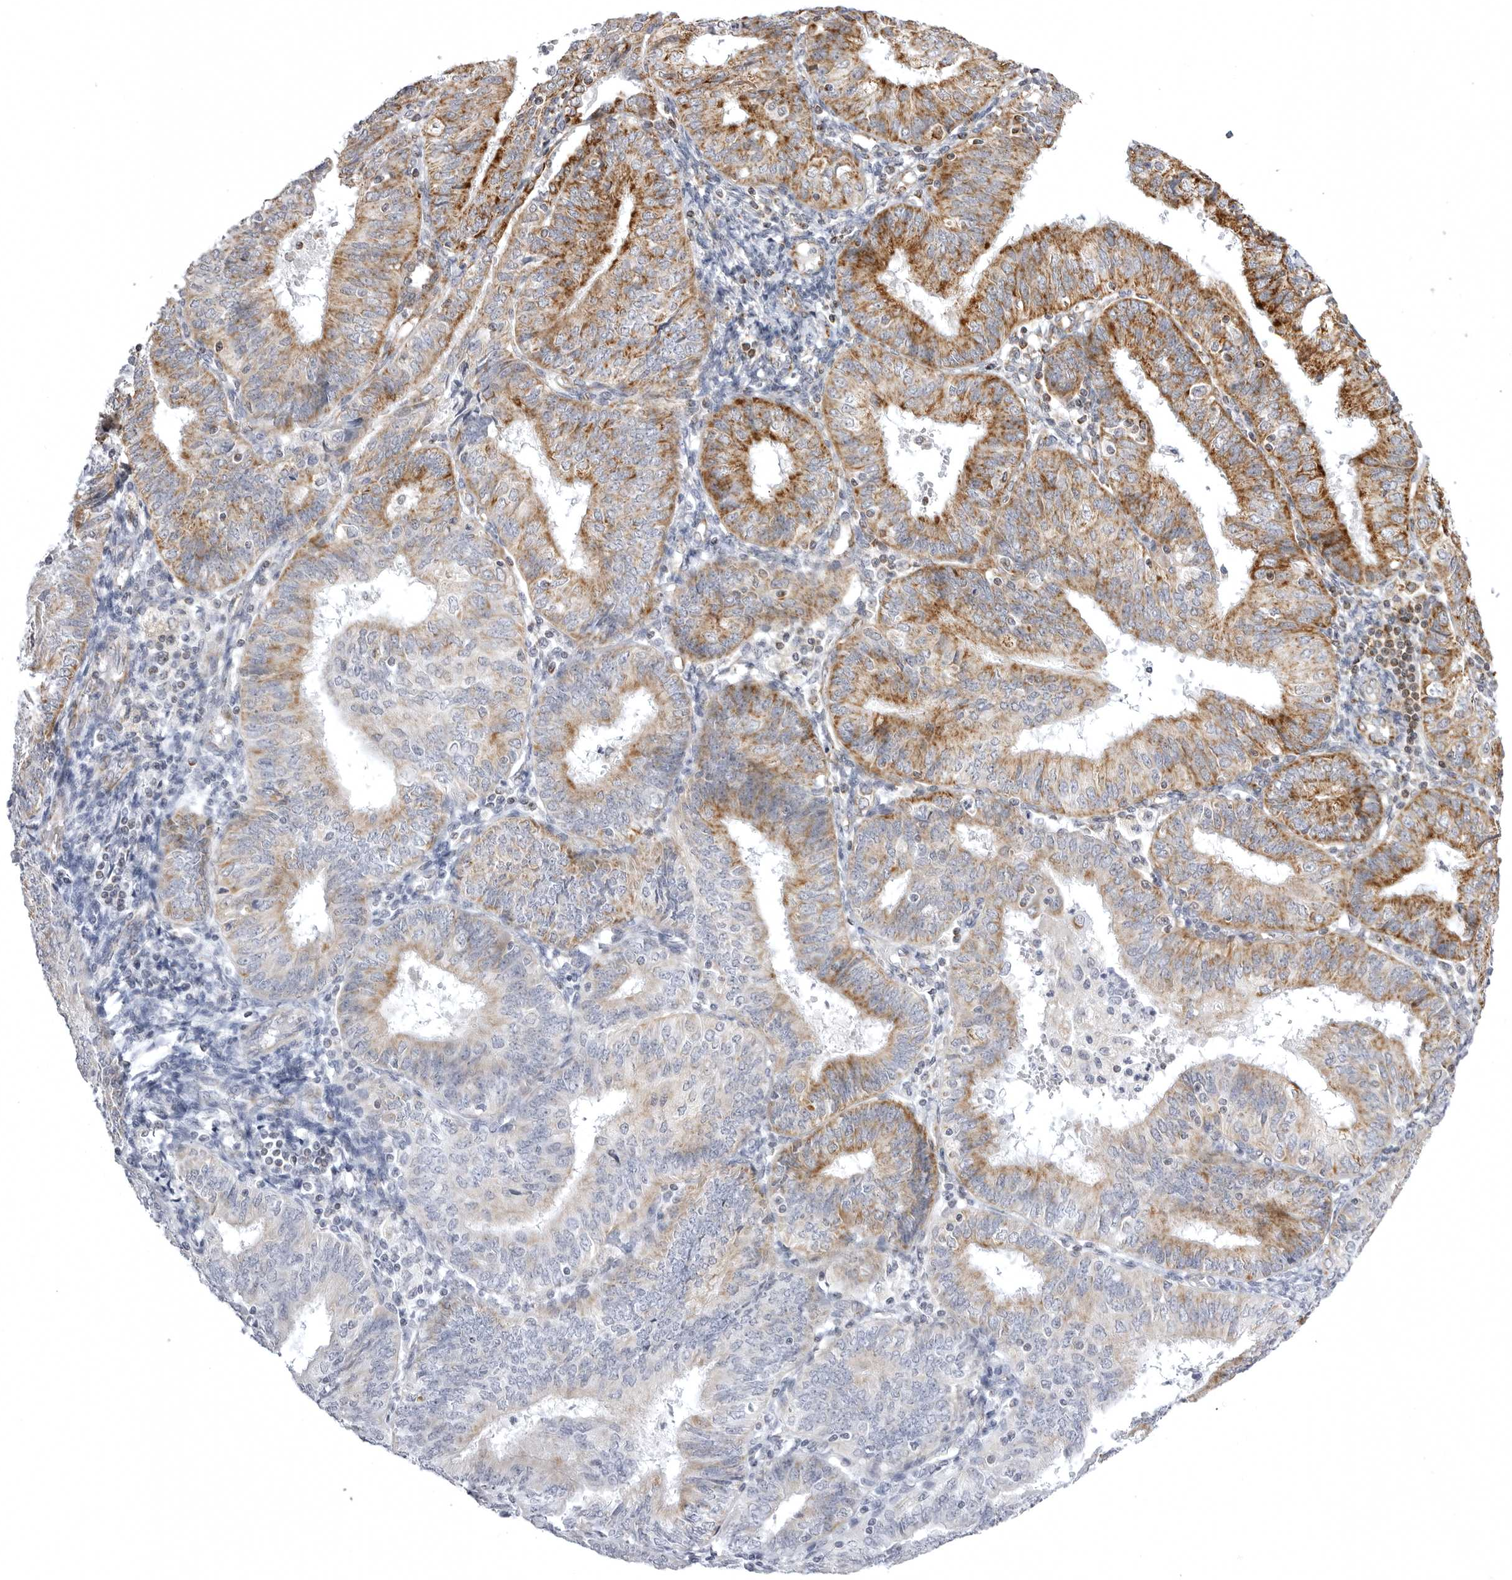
{"staining": {"intensity": "moderate", "quantity": "25%-75%", "location": "cytoplasmic/membranous"}, "tissue": "endometrial cancer", "cell_type": "Tumor cells", "image_type": "cancer", "snomed": [{"axis": "morphology", "description": "Adenocarcinoma, NOS"}, {"axis": "topography", "description": "Endometrium"}], "caption": "Protein expression analysis of endometrial cancer reveals moderate cytoplasmic/membranous expression in approximately 25%-75% of tumor cells.", "gene": "TUFM", "patient": {"sex": "female", "age": 58}}